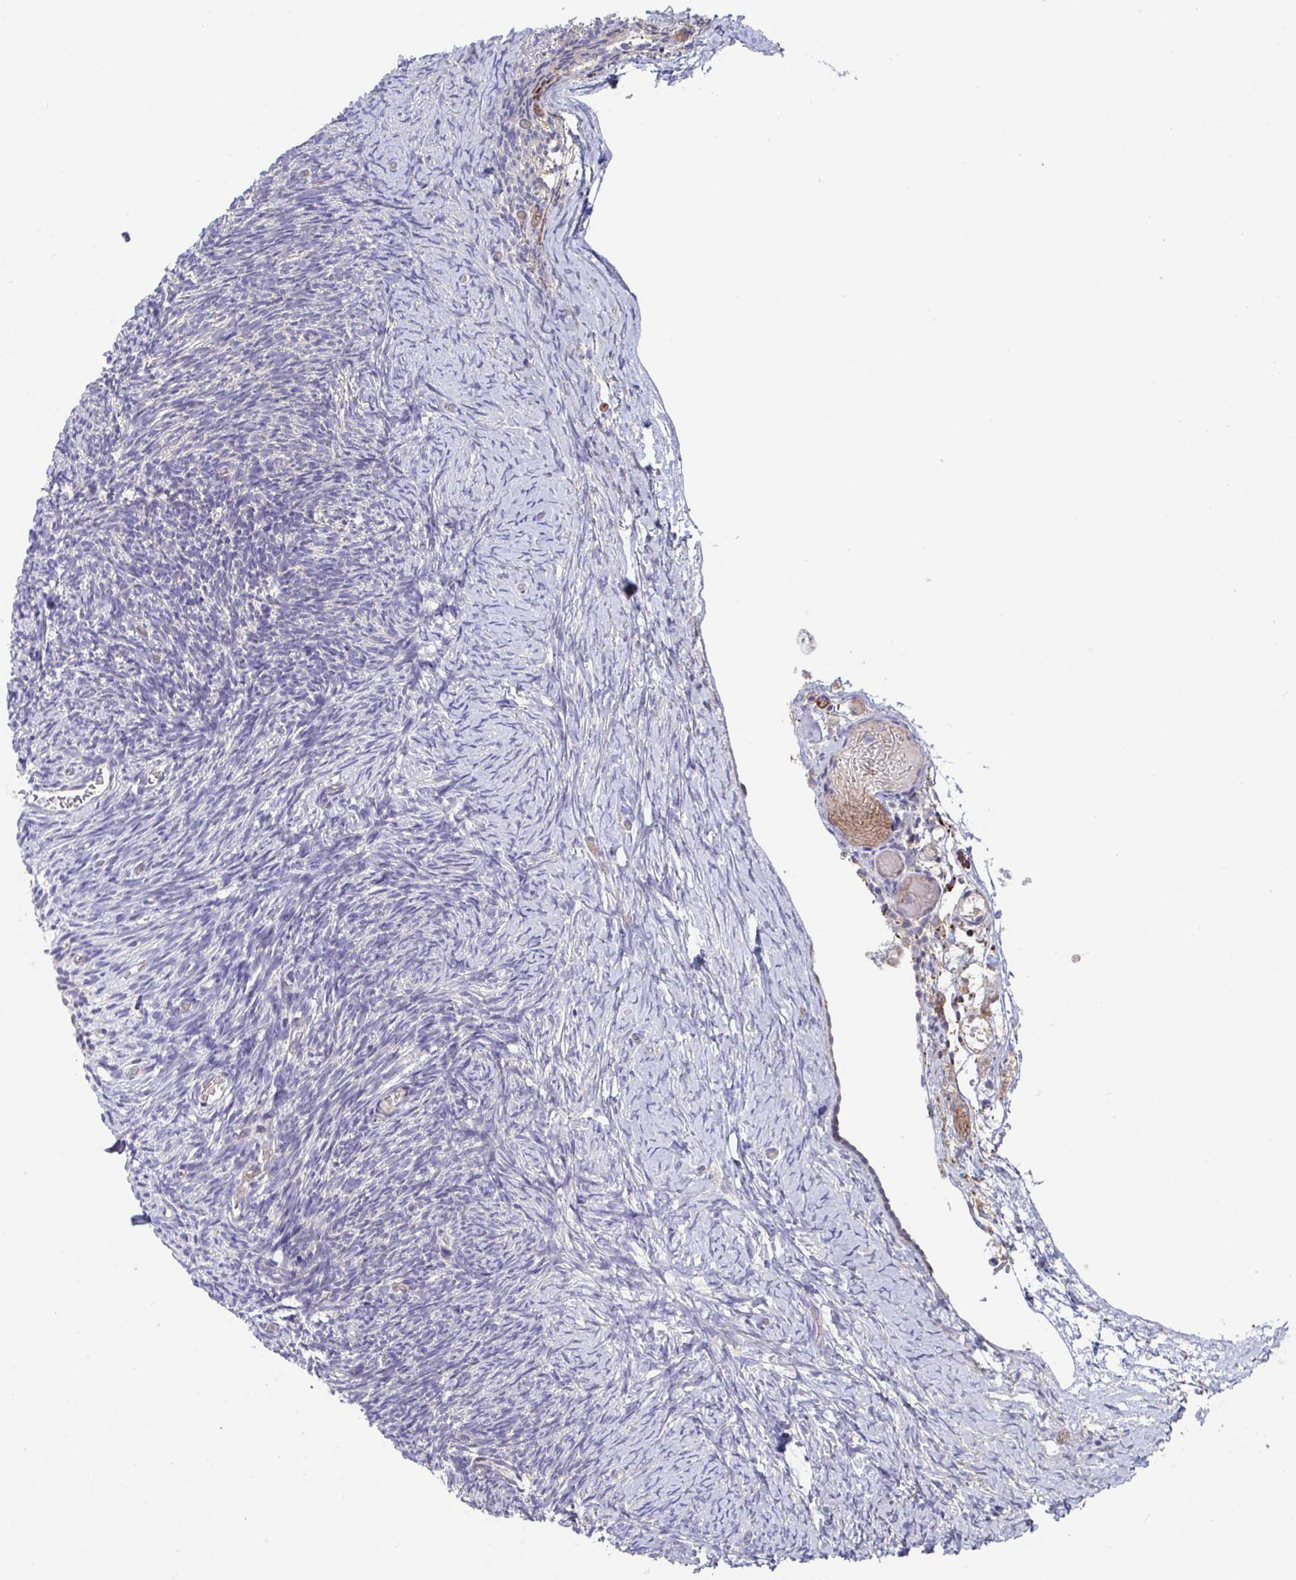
{"staining": {"intensity": "negative", "quantity": "none", "location": "none"}, "tissue": "ovary", "cell_type": "Follicle cells", "image_type": "normal", "snomed": [{"axis": "morphology", "description": "Normal tissue, NOS"}, {"axis": "topography", "description": "Ovary"}], "caption": "Immunohistochemical staining of normal human ovary shows no significant expression in follicle cells. (Stains: DAB (3,3'-diaminobenzidine) immunohistochemistry with hematoxylin counter stain, Microscopy: brightfield microscopy at high magnification).", "gene": "FAM156A", "patient": {"sex": "female", "age": 39}}